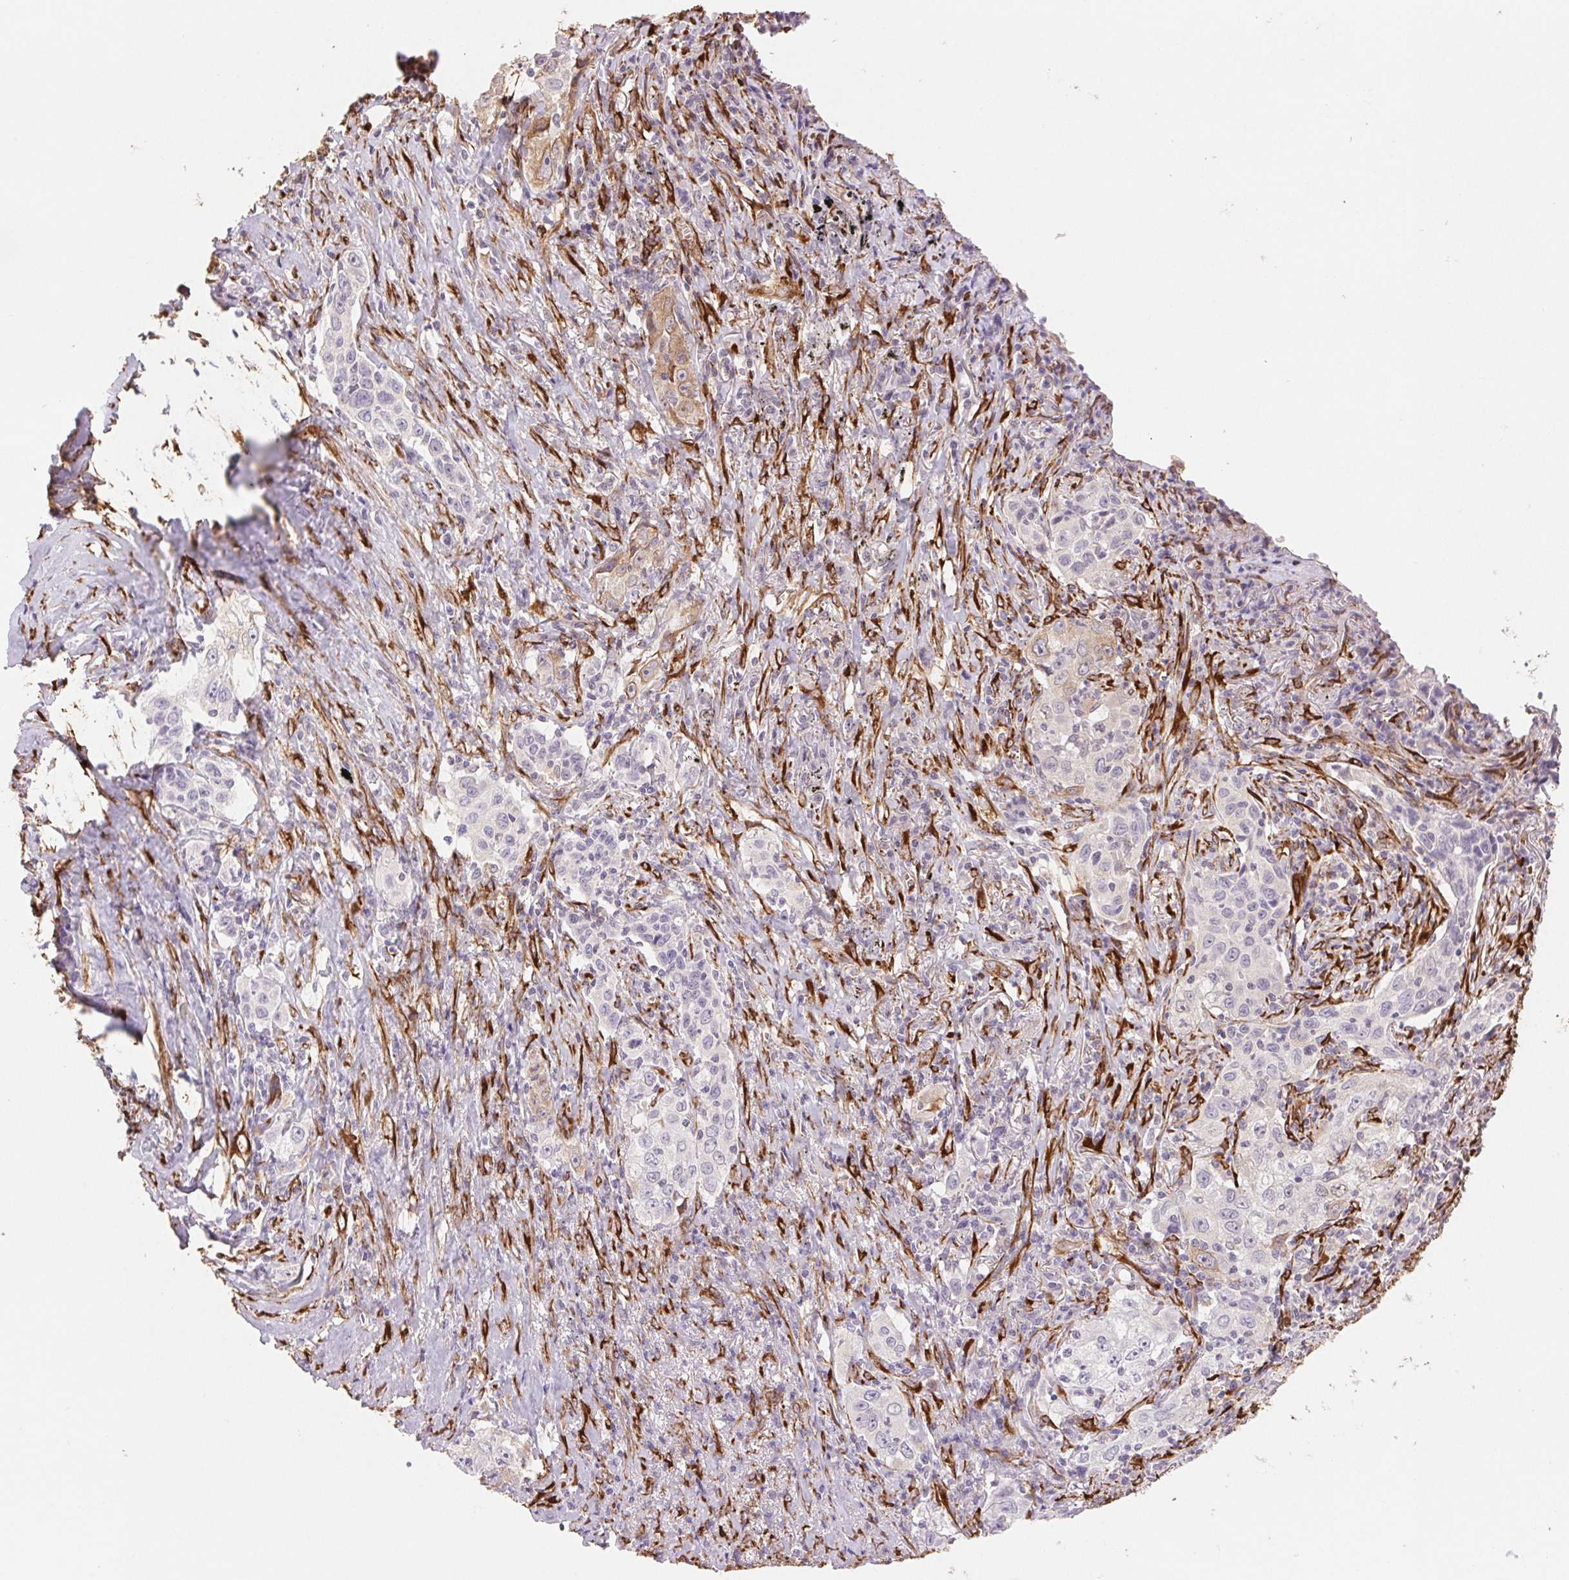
{"staining": {"intensity": "negative", "quantity": "none", "location": "none"}, "tissue": "lung cancer", "cell_type": "Tumor cells", "image_type": "cancer", "snomed": [{"axis": "morphology", "description": "Squamous cell carcinoma, NOS"}, {"axis": "topography", "description": "Lung"}], "caption": "Squamous cell carcinoma (lung) was stained to show a protein in brown. There is no significant staining in tumor cells. (DAB immunohistochemistry (IHC) visualized using brightfield microscopy, high magnification).", "gene": "FKBP10", "patient": {"sex": "male", "age": 71}}